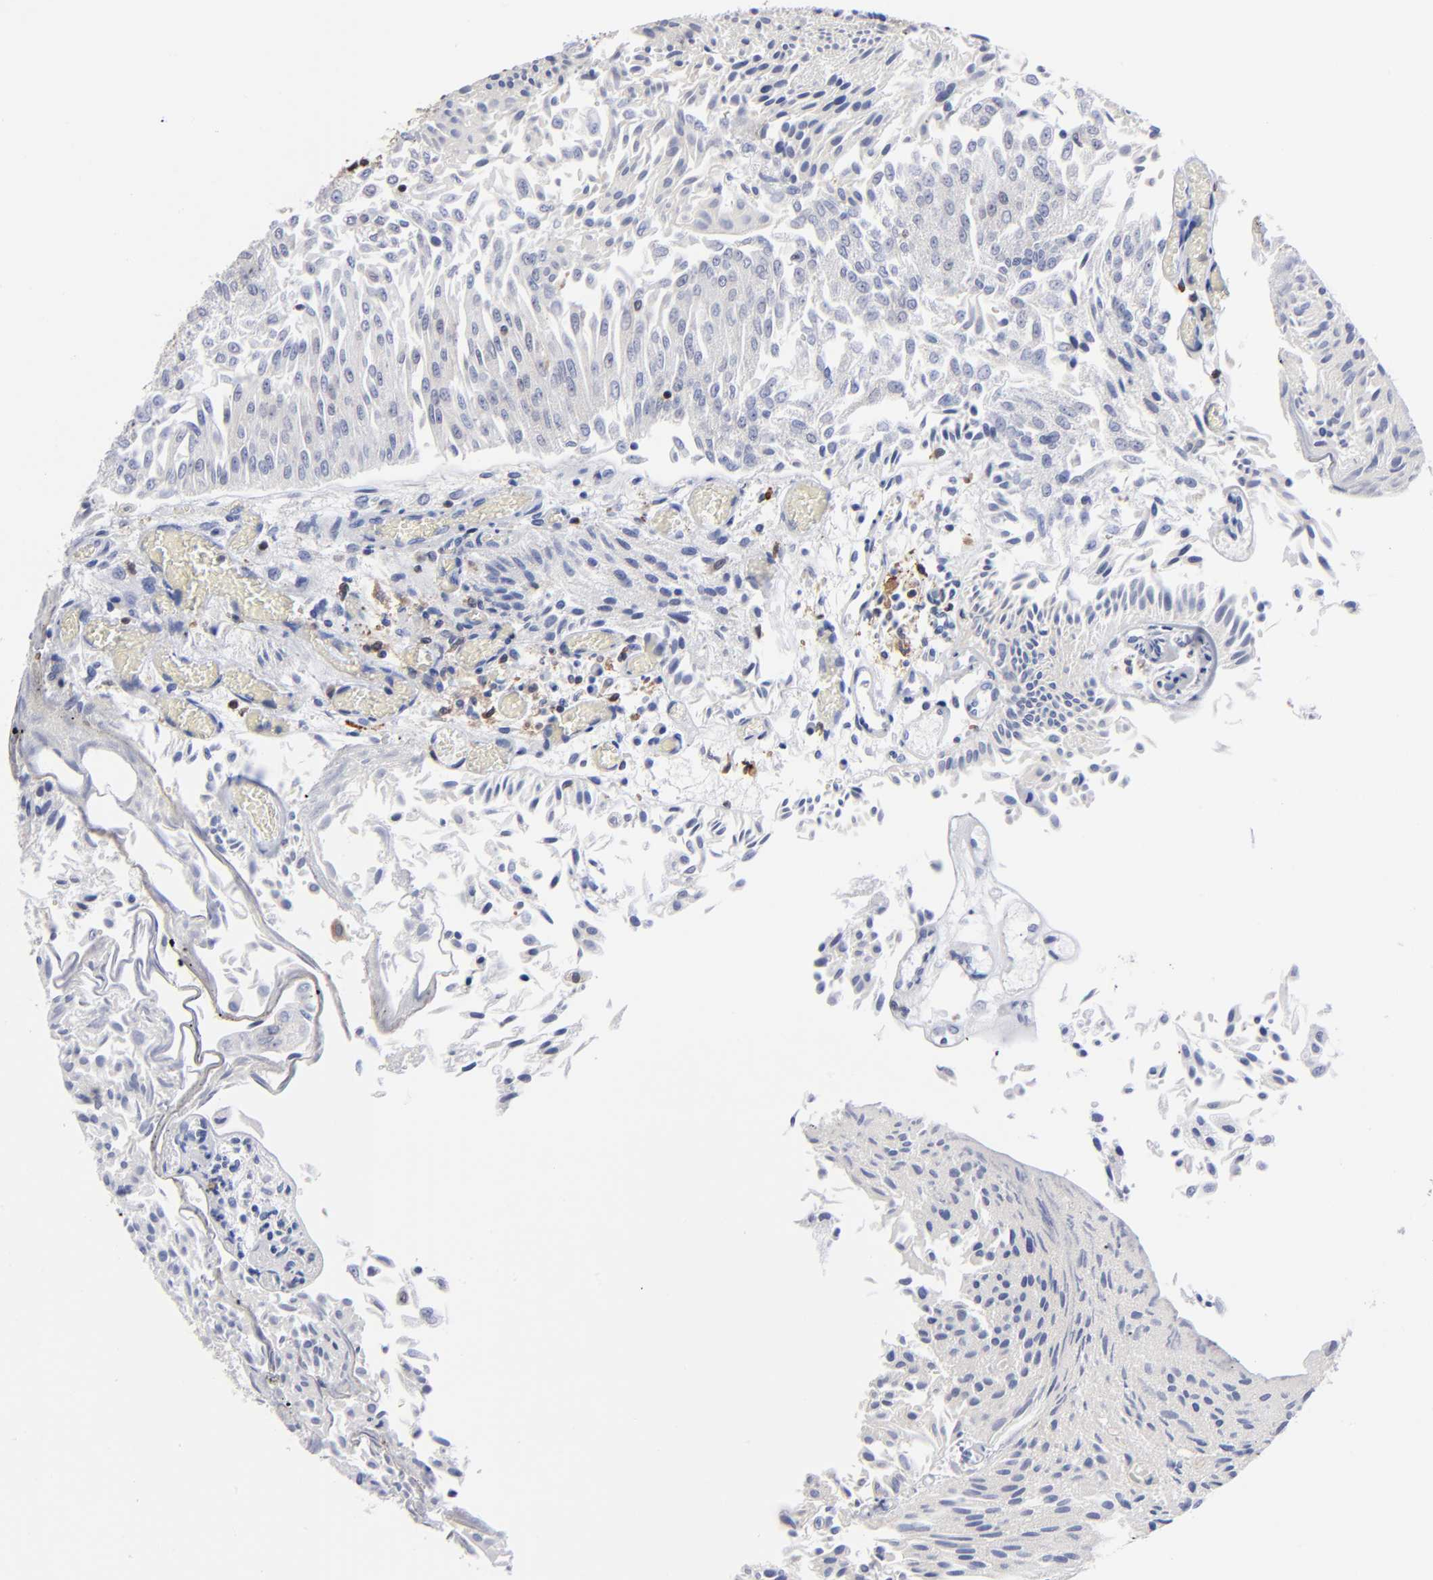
{"staining": {"intensity": "negative", "quantity": "none", "location": "none"}, "tissue": "urothelial cancer", "cell_type": "Tumor cells", "image_type": "cancer", "snomed": [{"axis": "morphology", "description": "Urothelial carcinoma, Low grade"}, {"axis": "topography", "description": "Urinary bladder"}], "caption": "Immunohistochemistry (IHC) micrograph of human urothelial carcinoma (low-grade) stained for a protein (brown), which shows no expression in tumor cells.", "gene": "TBXT", "patient": {"sex": "male", "age": 86}}